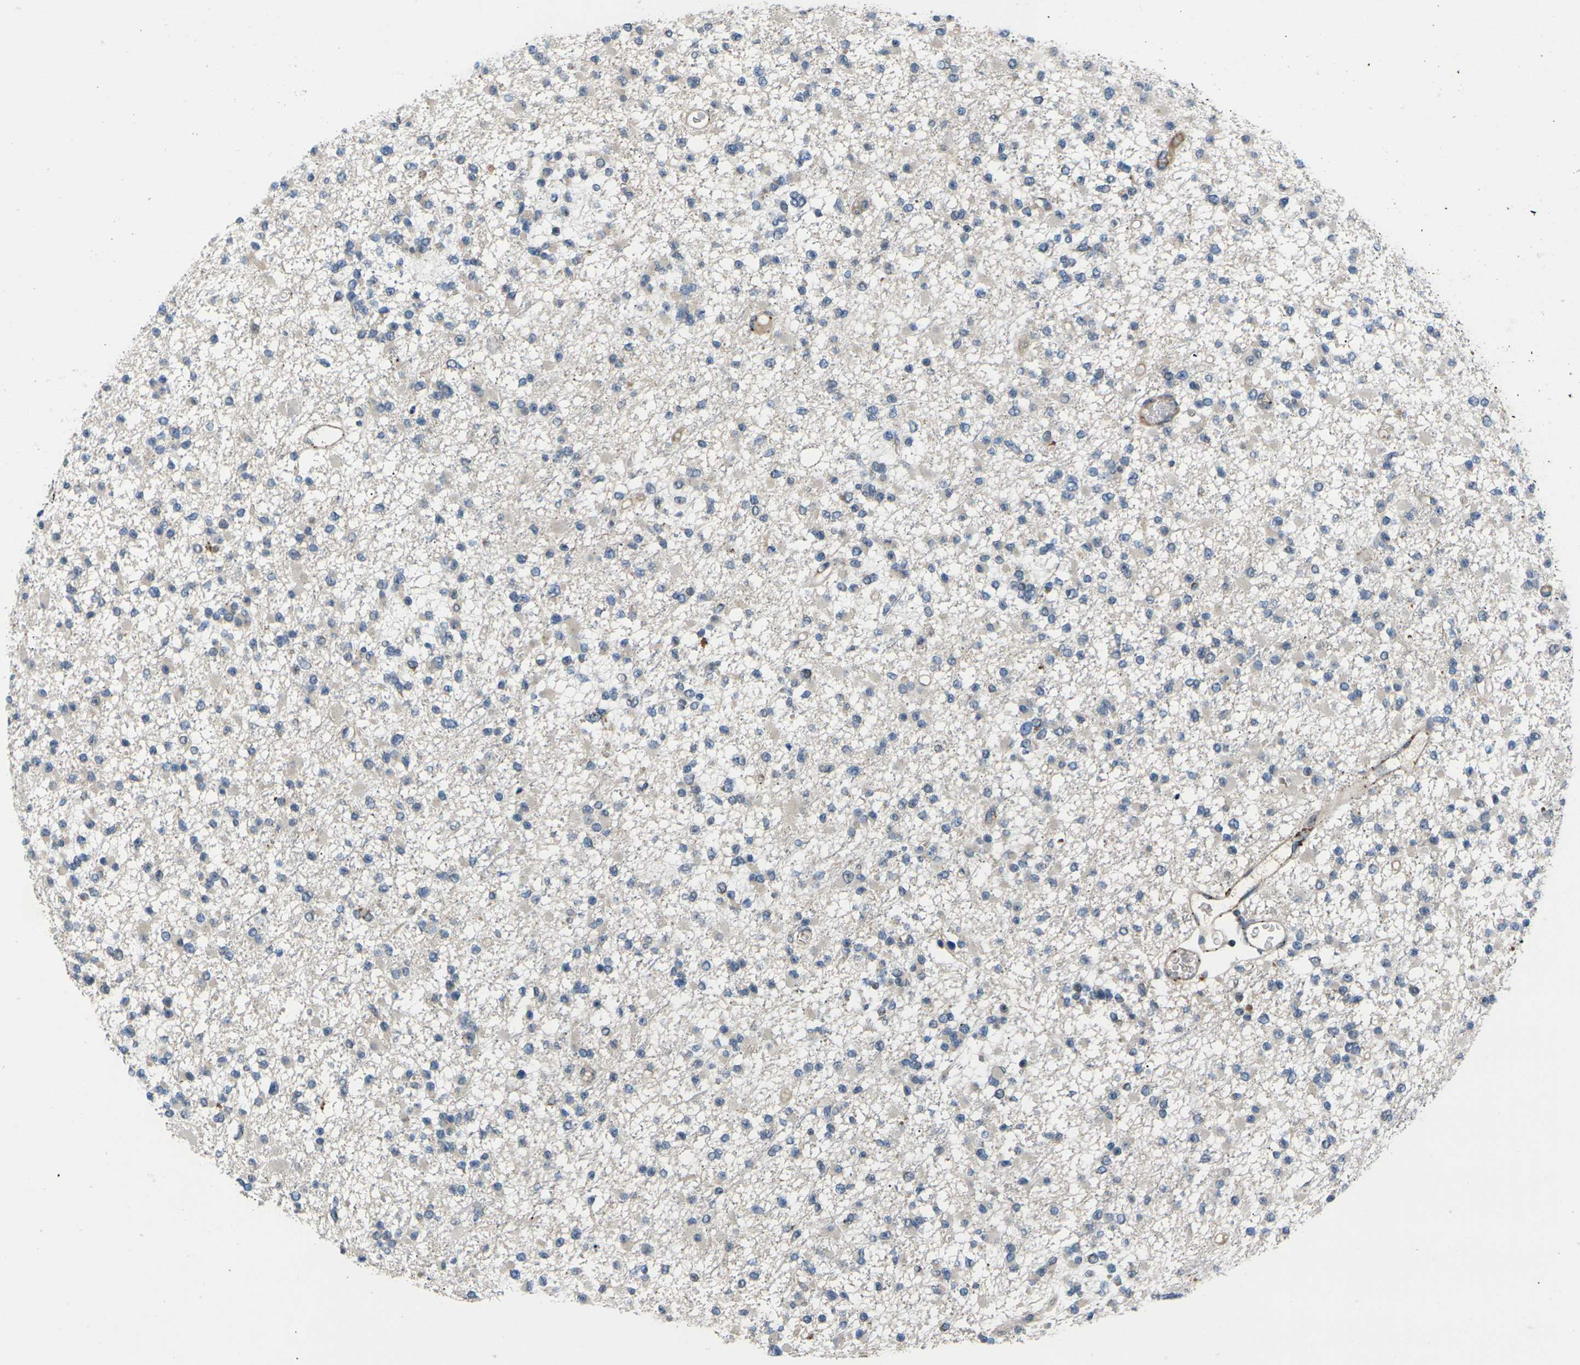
{"staining": {"intensity": "negative", "quantity": "none", "location": "none"}, "tissue": "glioma", "cell_type": "Tumor cells", "image_type": "cancer", "snomed": [{"axis": "morphology", "description": "Glioma, malignant, Low grade"}, {"axis": "topography", "description": "Brain"}], "caption": "Glioma was stained to show a protein in brown. There is no significant positivity in tumor cells.", "gene": "RPS6KA3", "patient": {"sex": "female", "age": 22}}